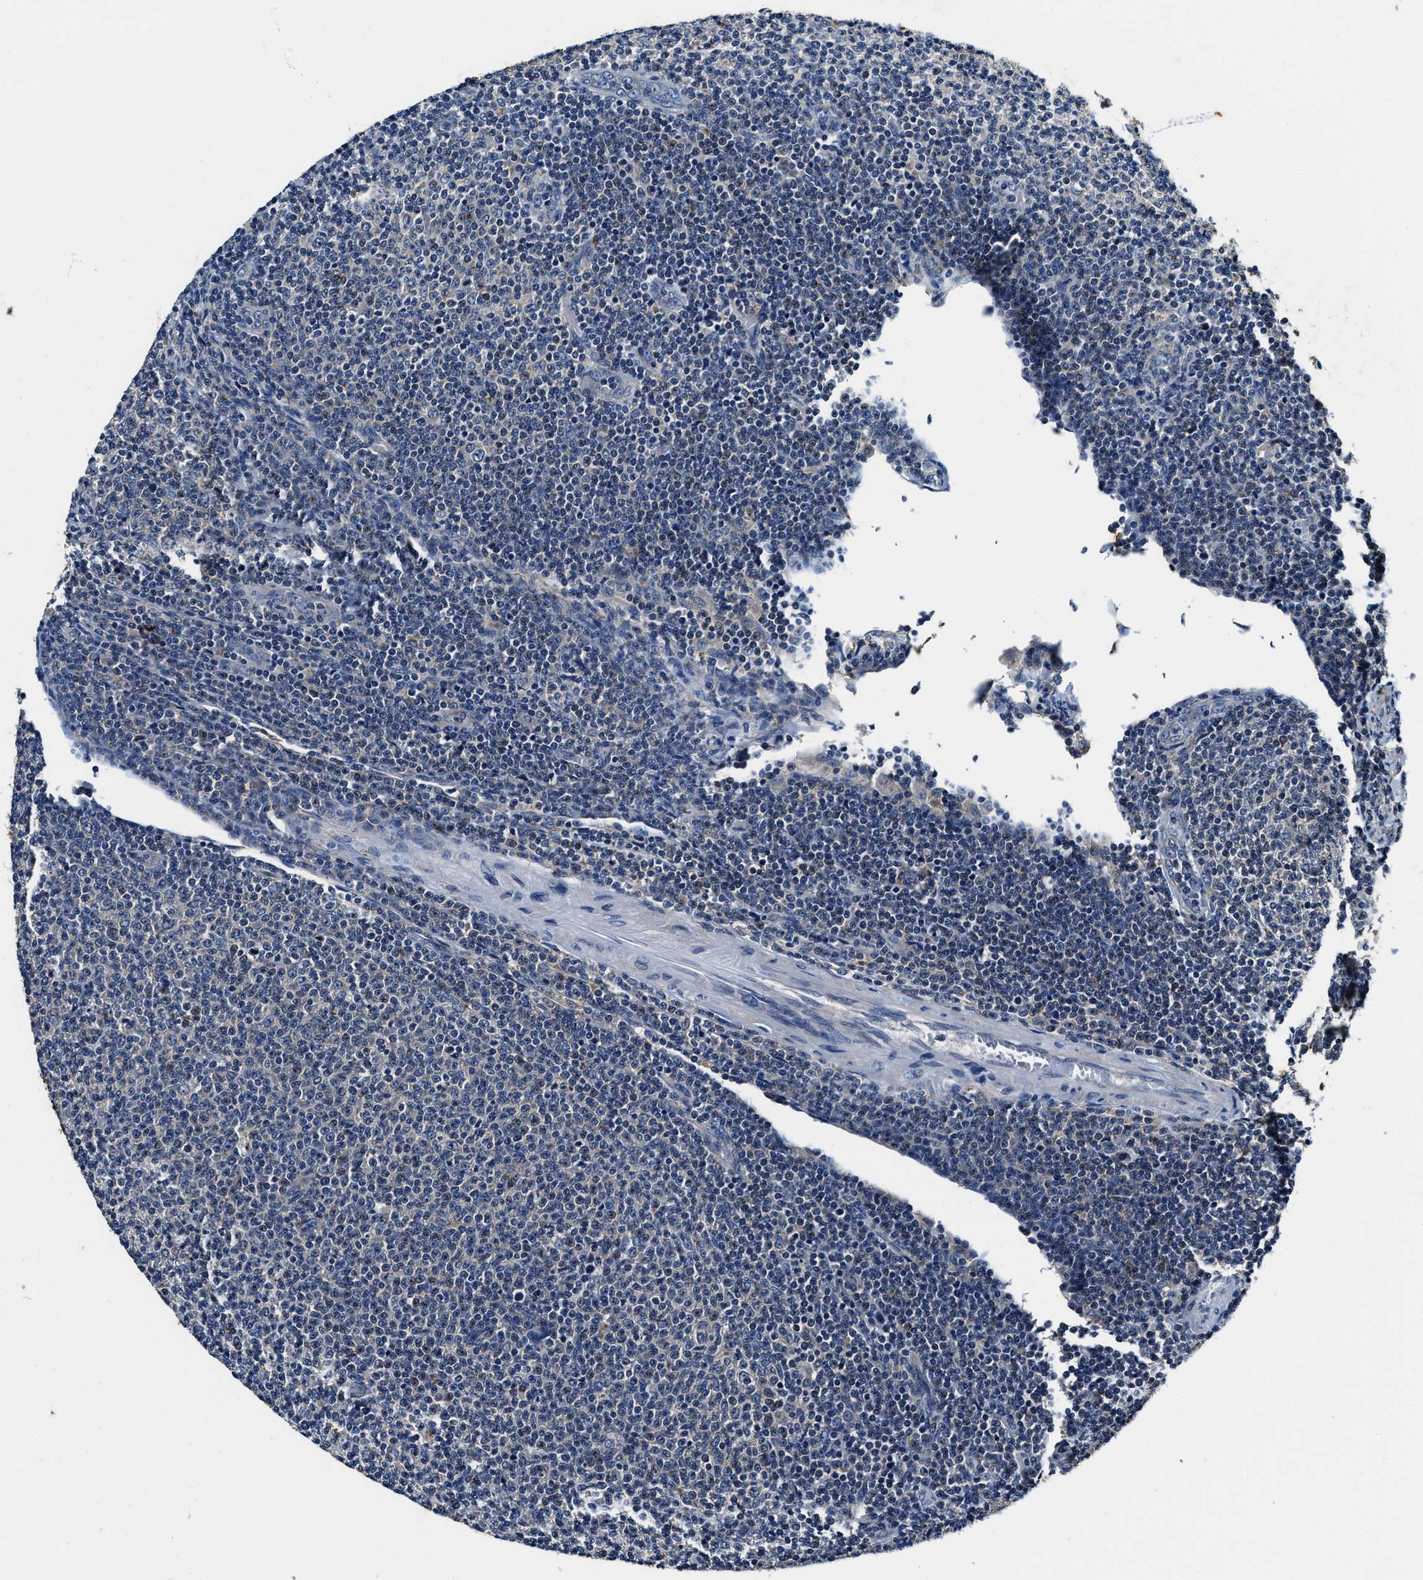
{"staining": {"intensity": "negative", "quantity": "none", "location": "none"}, "tissue": "lymphoma", "cell_type": "Tumor cells", "image_type": "cancer", "snomed": [{"axis": "morphology", "description": "Malignant lymphoma, non-Hodgkin's type, Low grade"}, {"axis": "topography", "description": "Lymph node"}], "caption": "This is an IHC photomicrograph of lymphoma. There is no positivity in tumor cells.", "gene": "PI4KB", "patient": {"sex": "male", "age": 66}}